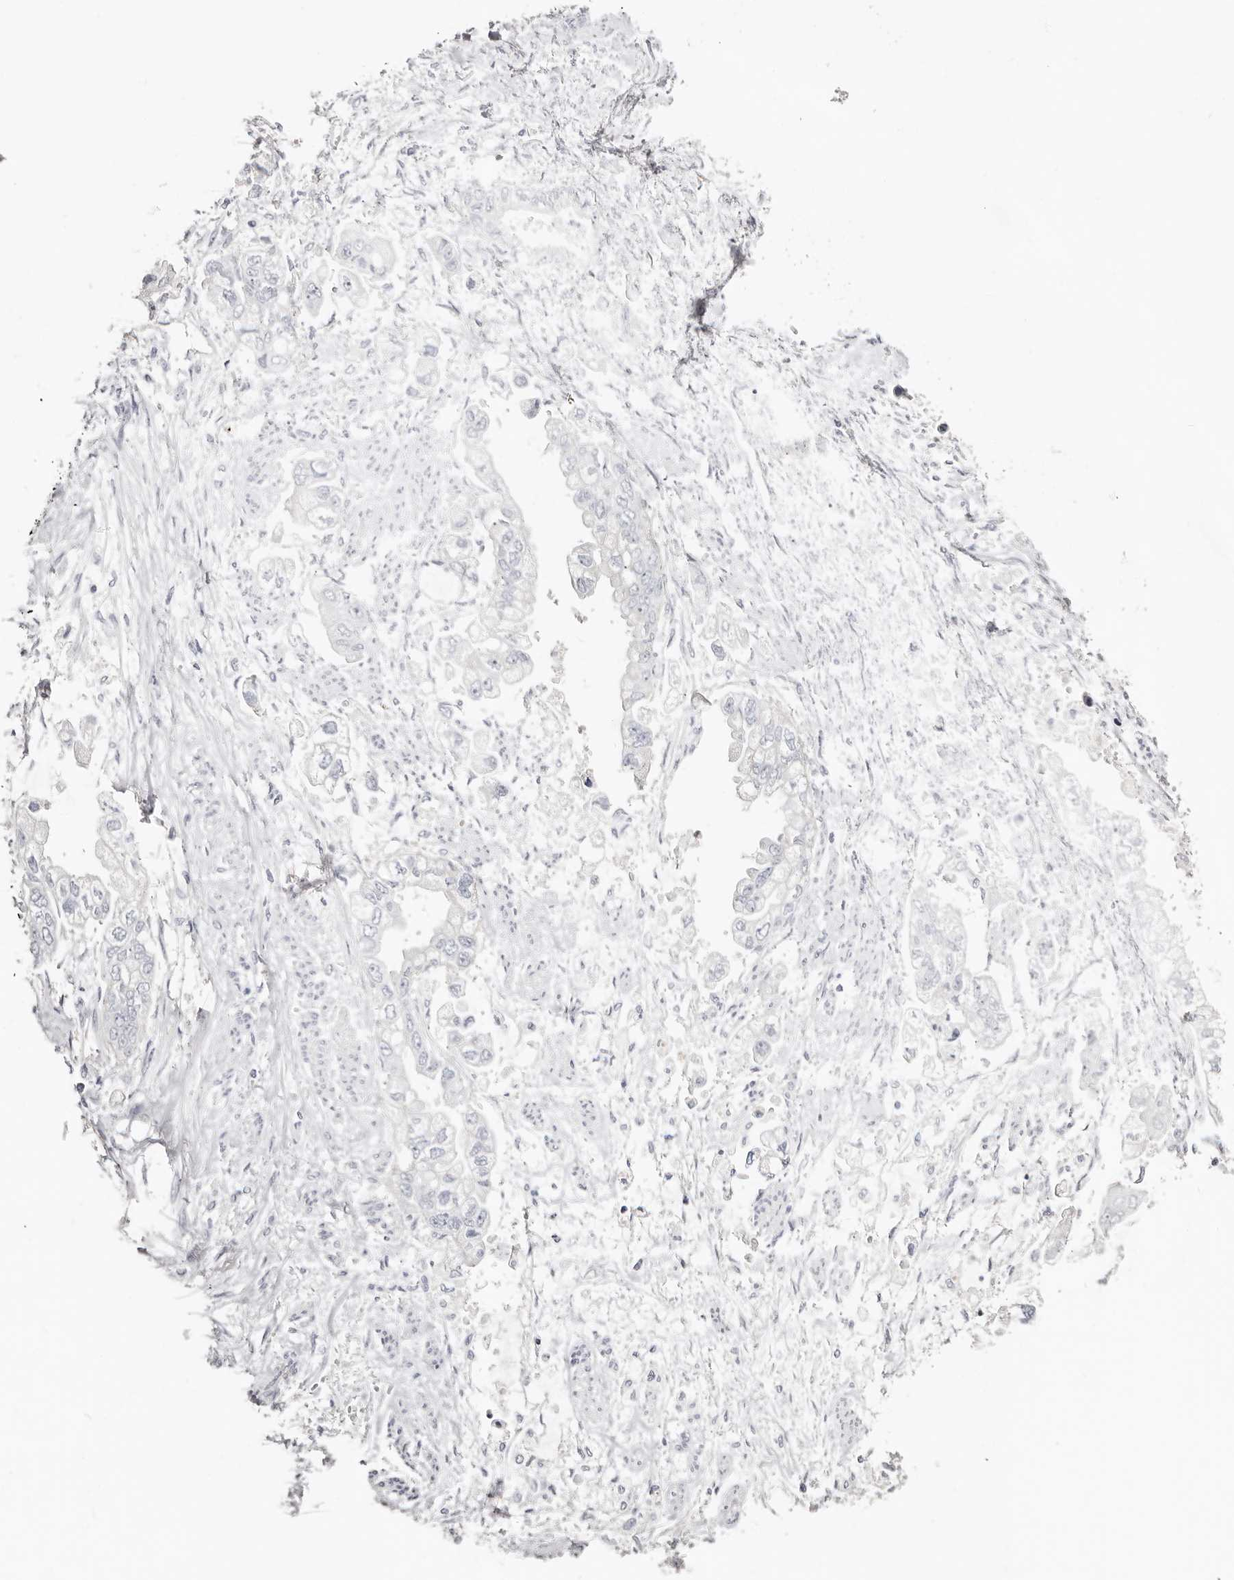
{"staining": {"intensity": "negative", "quantity": "none", "location": "none"}, "tissue": "stomach cancer", "cell_type": "Tumor cells", "image_type": "cancer", "snomed": [{"axis": "morphology", "description": "Adenocarcinoma, NOS"}, {"axis": "topography", "description": "Stomach"}], "caption": "Immunohistochemistry (IHC) histopathology image of neoplastic tissue: human stomach adenocarcinoma stained with DAB reveals no significant protein staining in tumor cells.", "gene": "AKNAD1", "patient": {"sex": "male", "age": 62}}